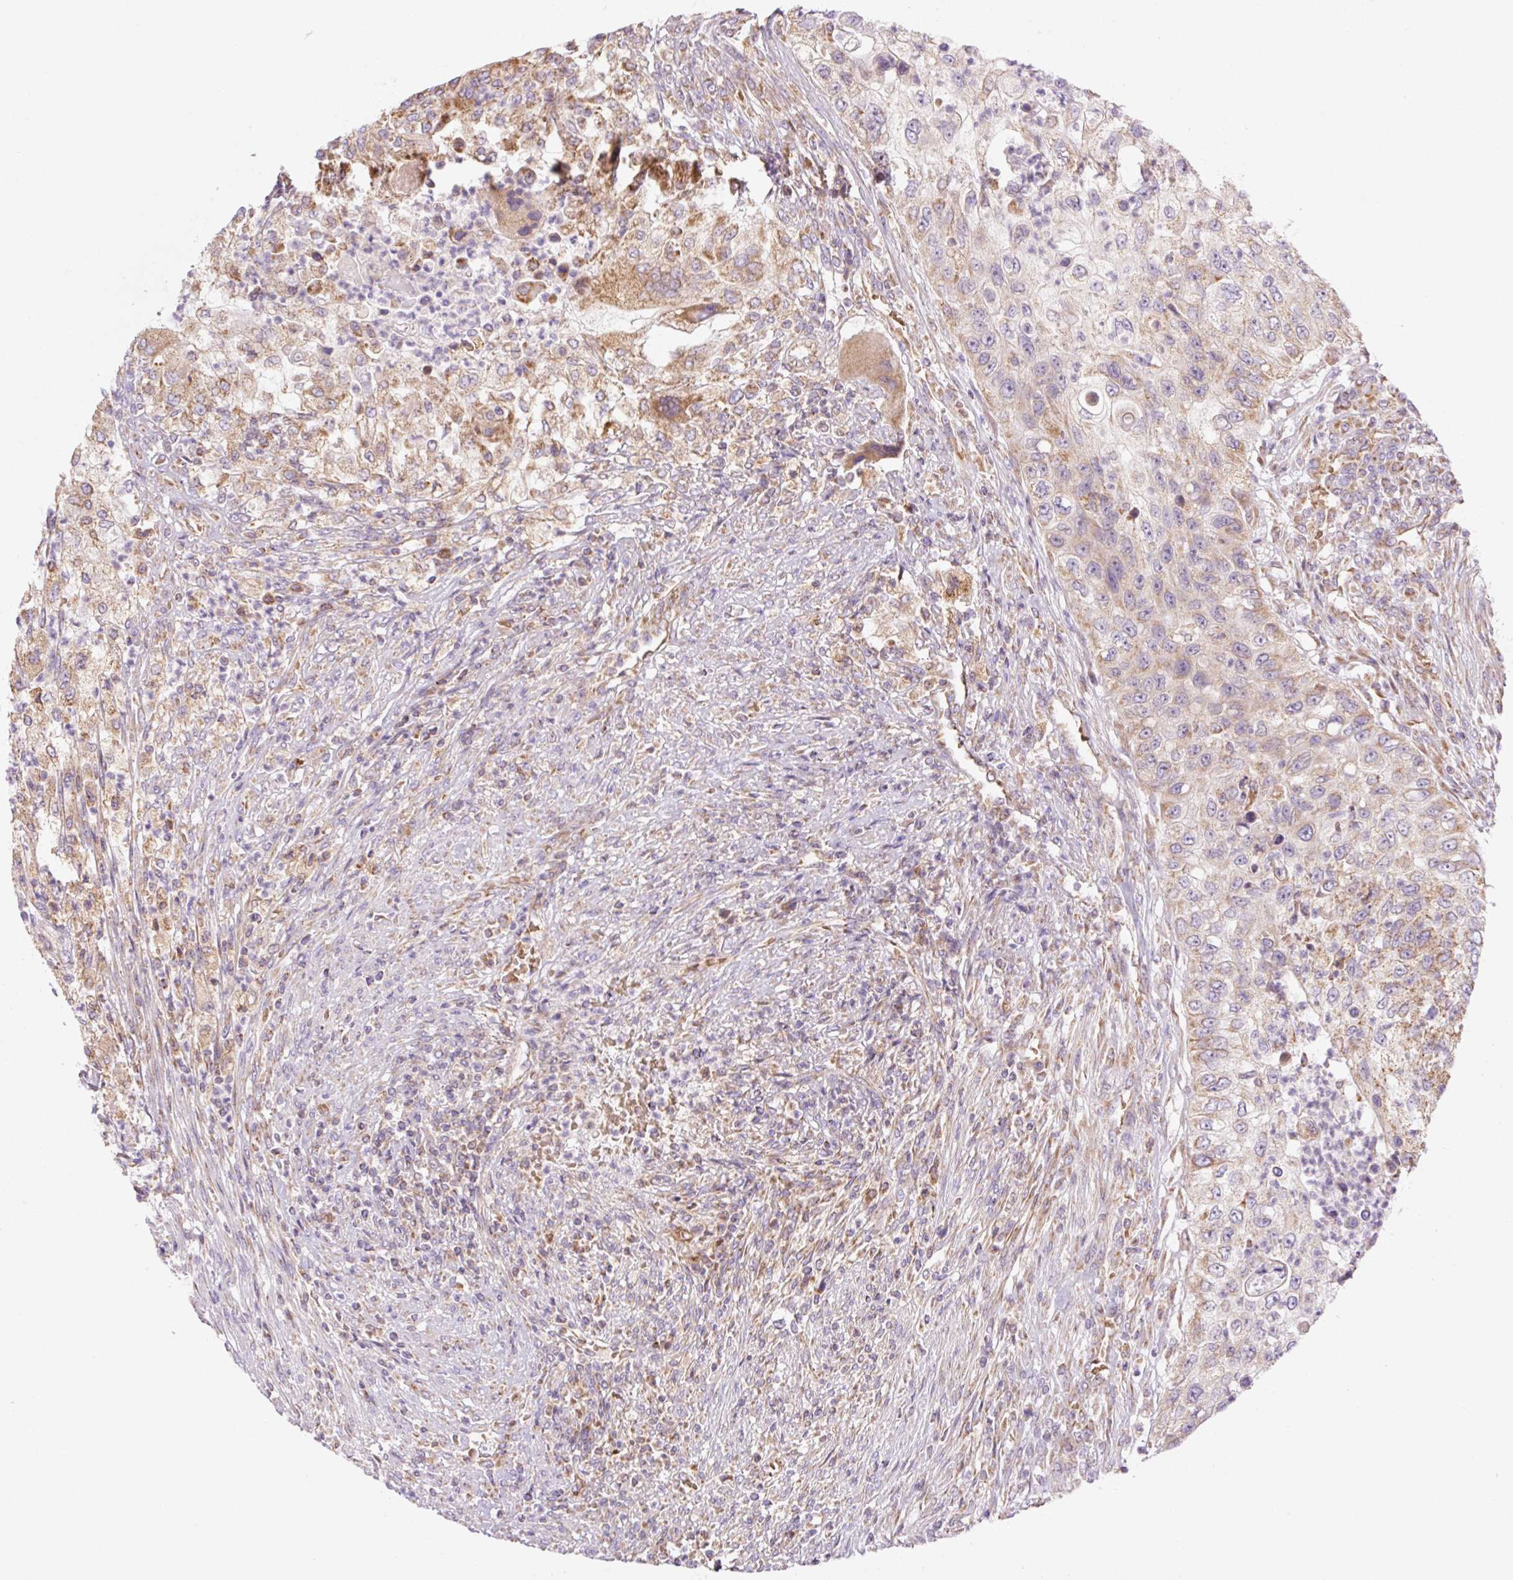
{"staining": {"intensity": "moderate", "quantity": "<25%", "location": "cytoplasmic/membranous"}, "tissue": "urothelial cancer", "cell_type": "Tumor cells", "image_type": "cancer", "snomed": [{"axis": "morphology", "description": "Urothelial carcinoma, High grade"}, {"axis": "topography", "description": "Urinary bladder"}], "caption": "The micrograph shows staining of urothelial cancer, revealing moderate cytoplasmic/membranous protein staining (brown color) within tumor cells.", "gene": "GOSR2", "patient": {"sex": "female", "age": 60}}